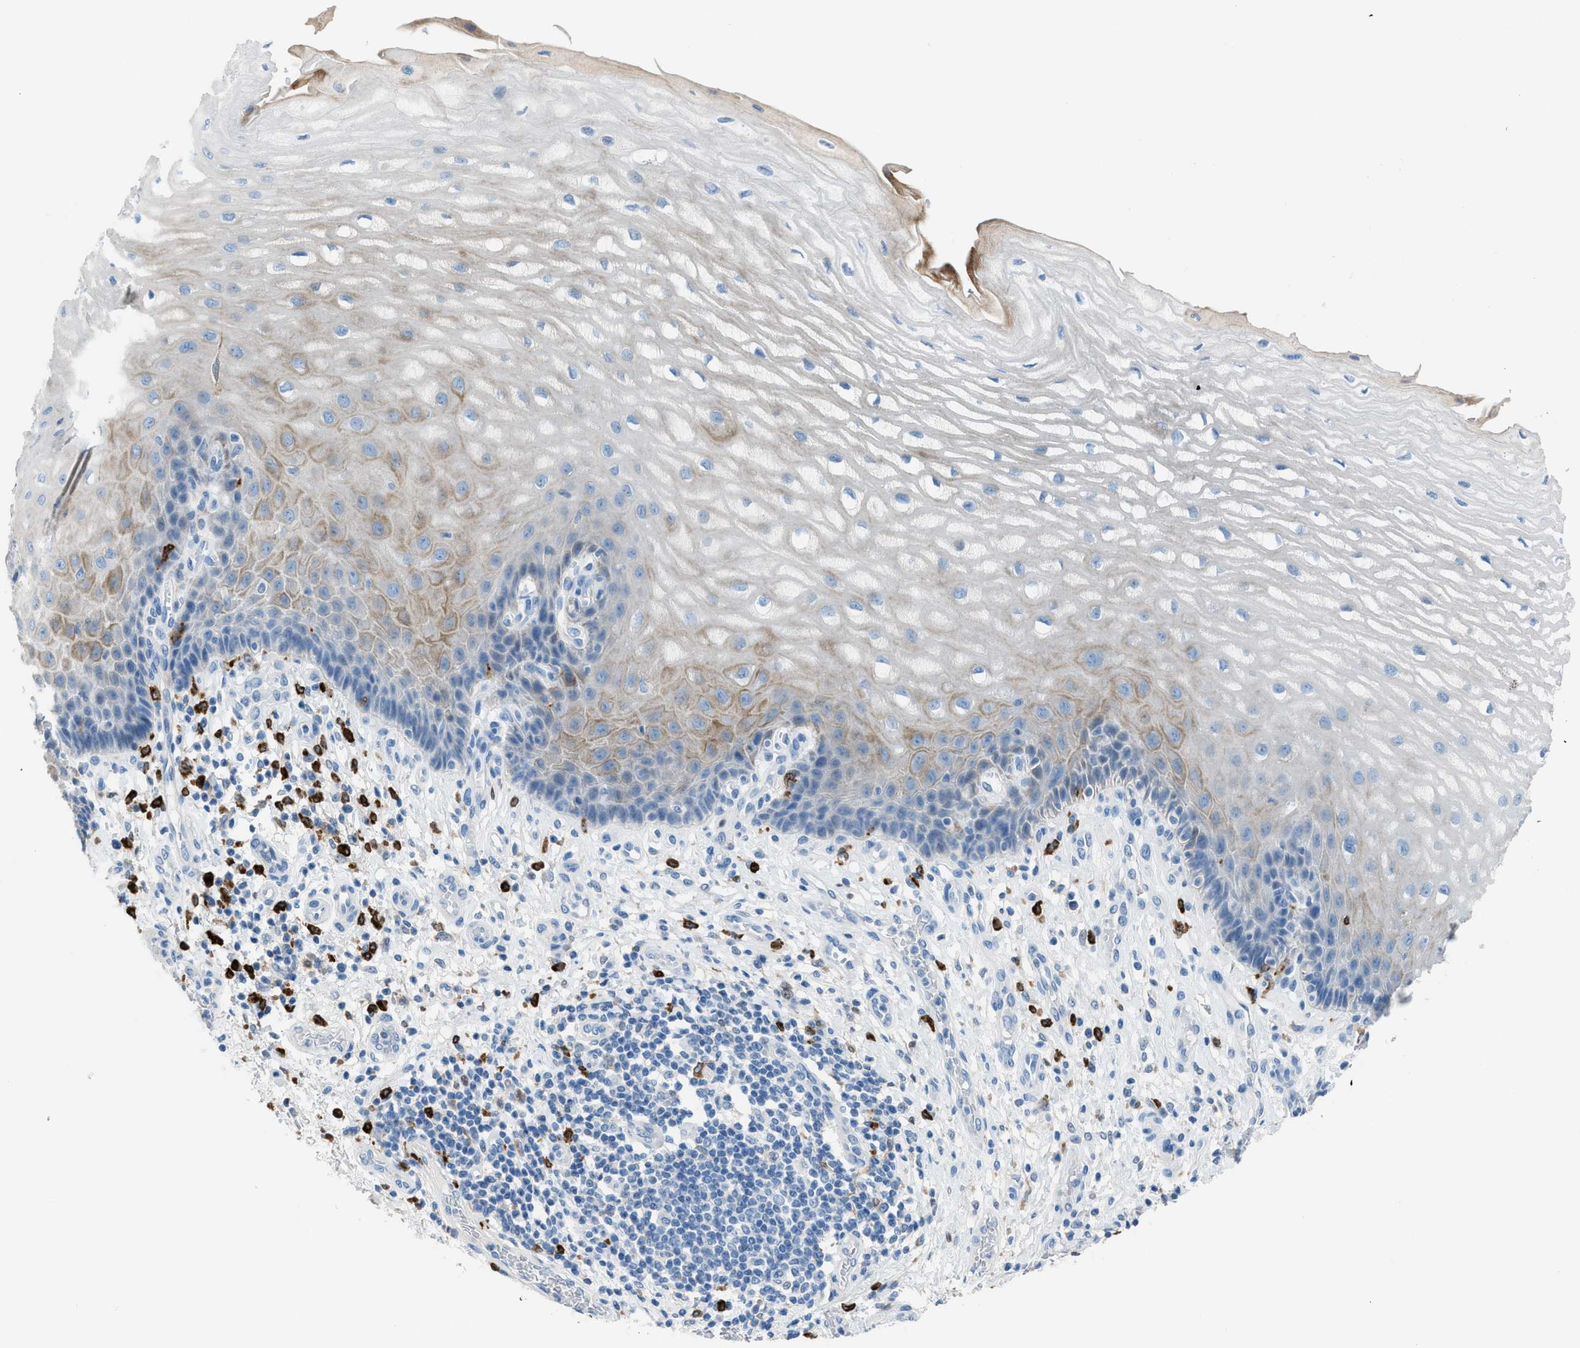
{"staining": {"intensity": "weak", "quantity": "<25%", "location": "cytoplasmic/membranous"}, "tissue": "esophagus", "cell_type": "Squamous epithelial cells", "image_type": "normal", "snomed": [{"axis": "morphology", "description": "Normal tissue, NOS"}, {"axis": "topography", "description": "Esophagus"}], "caption": "This is an IHC photomicrograph of unremarkable esophagus. There is no staining in squamous epithelial cells.", "gene": "CLEC10A", "patient": {"sex": "male", "age": 54}}